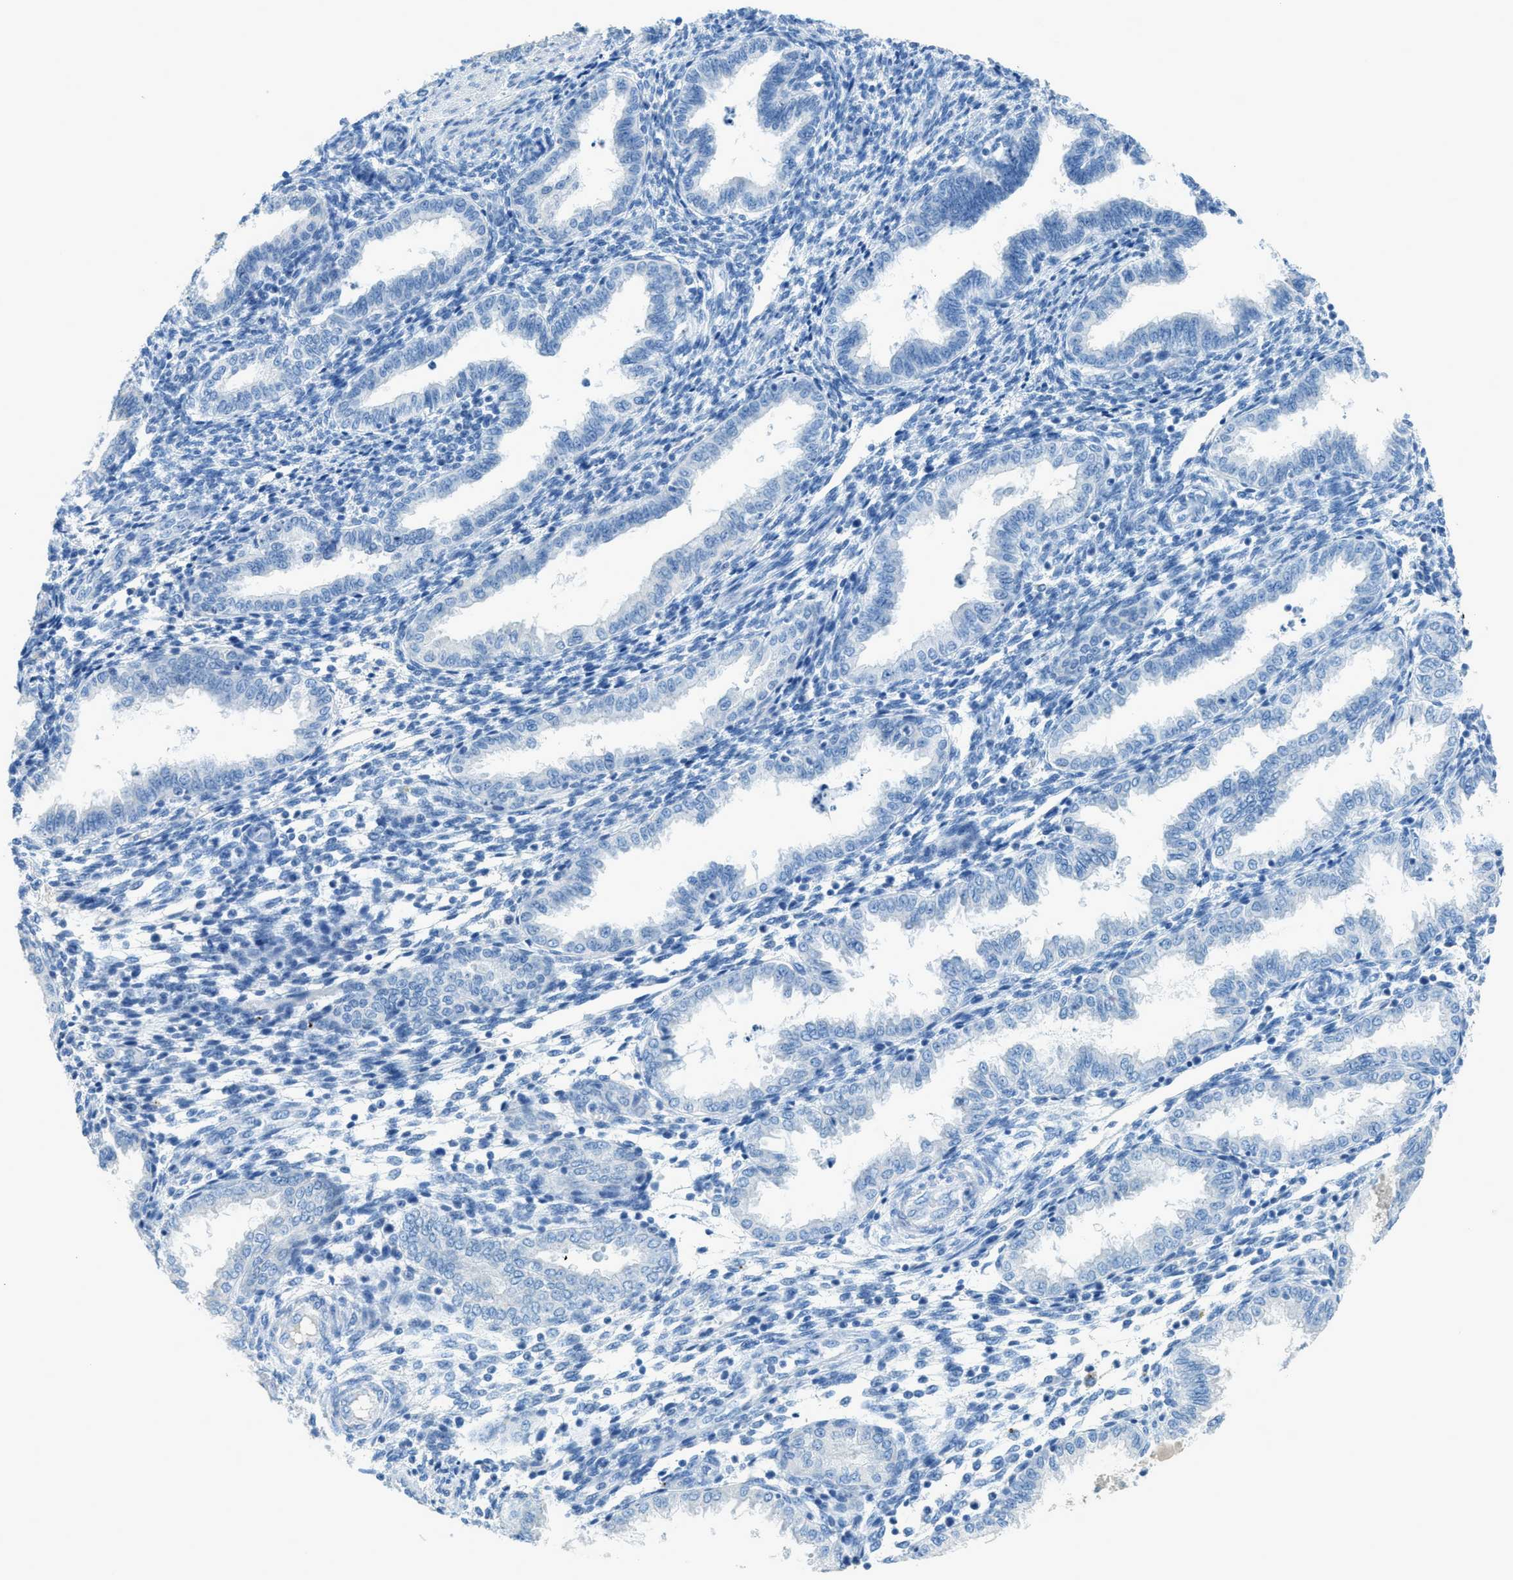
{"staining": {"intensity": "negative", "quantity": "none", "location": "none"}, "tissue": "endometrium", "cell_type": "Cells in endometrial stroma", "image_type": "normal", "snomed": [{"axis": "morphology", "description": "Normal tissue, NOS"}, {"axis": "topography", "description": "Endometrium"}], "caption": "This is a photomicrograph of immunohistochemistry (IHC) staining of normal endometrium, which shows no positivity in cells in endometrial stroma. (Immunohistochemistry, brightfield microscopy, high magnification).", "gene": "ACAN", "patient": {"sex": "female", "age": 33}}